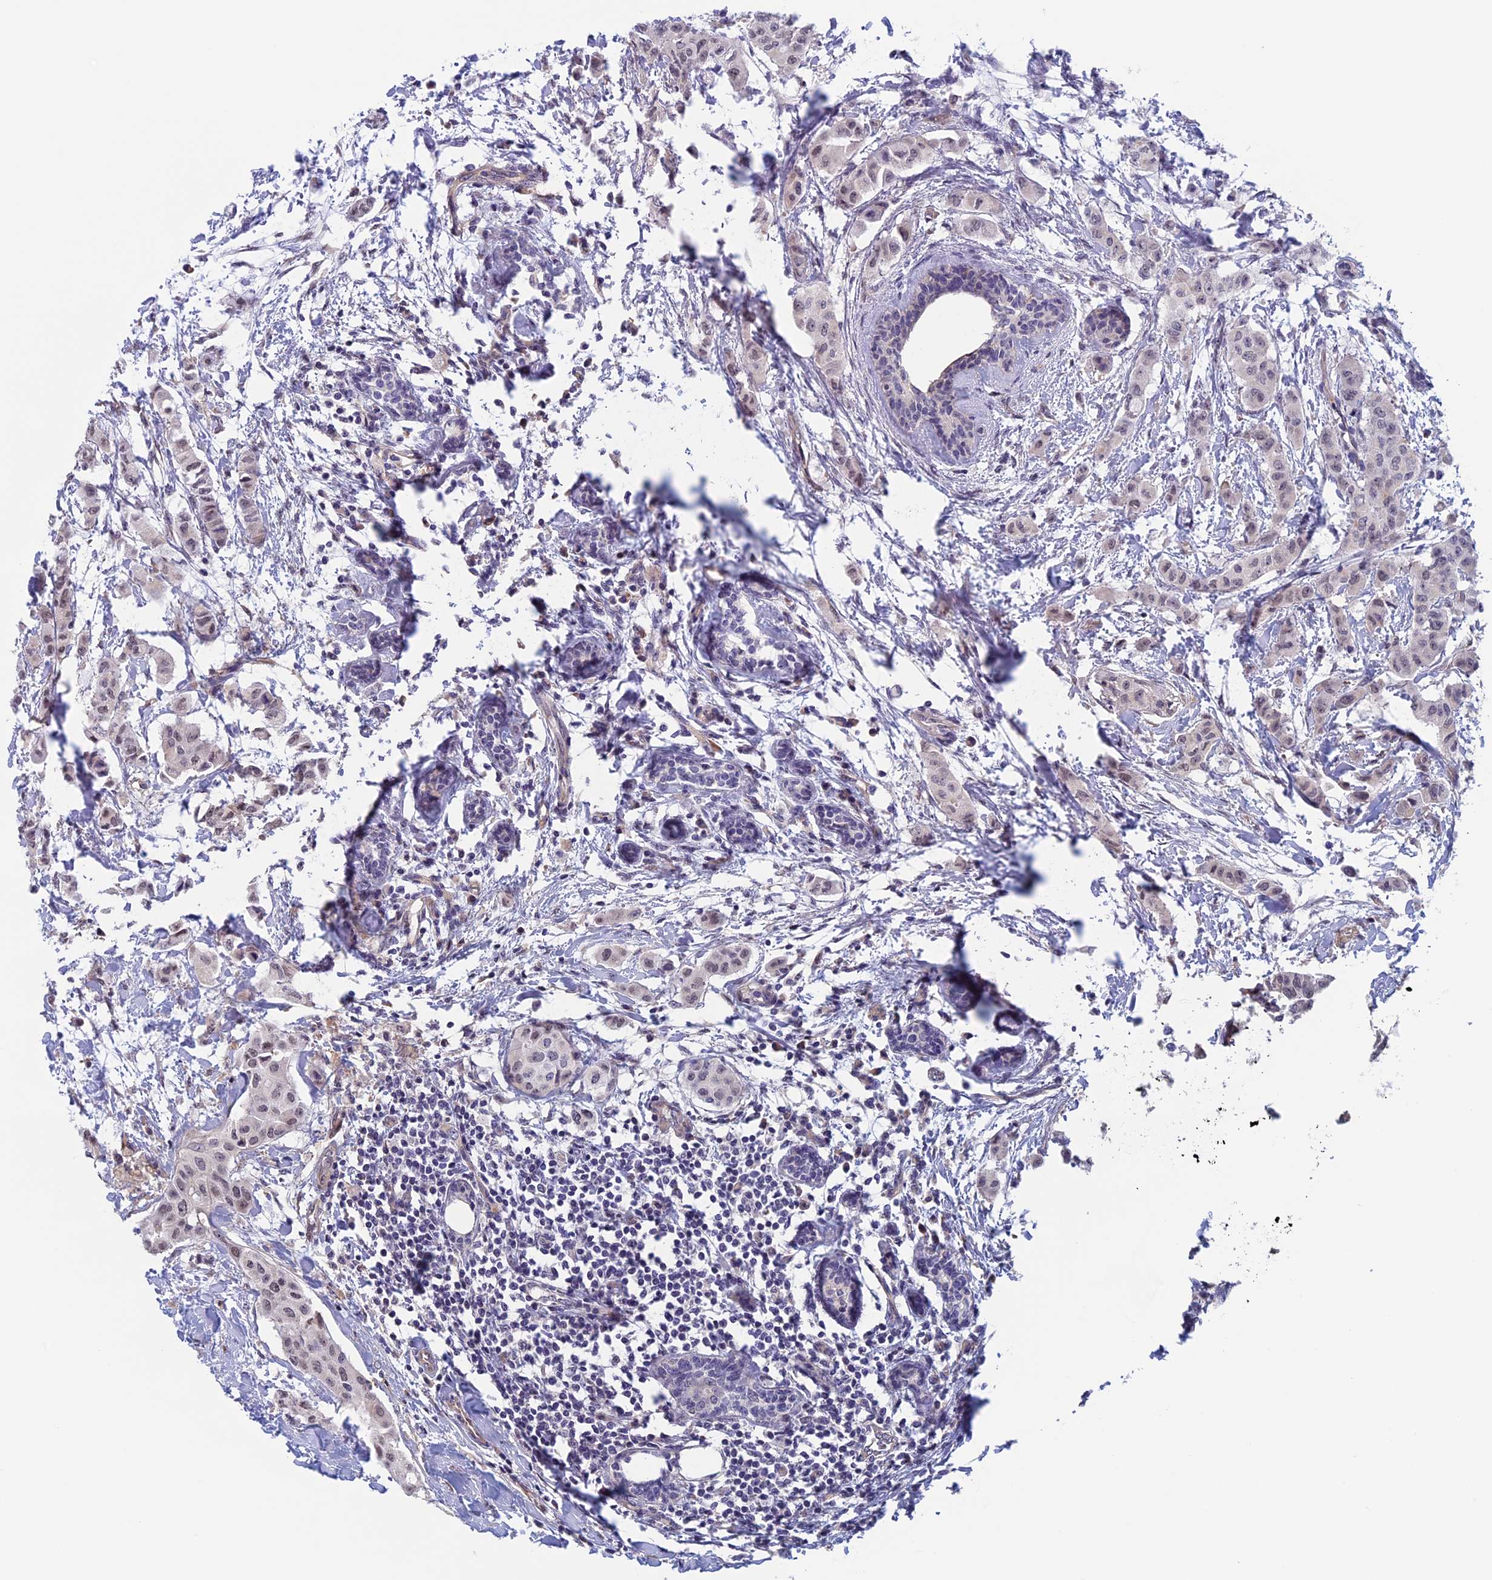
{"staining": {"intensity": "weak", "quantity": ">75%", "location": "nuclear"}, "tissue": "breast cancer", "cell_type": "Tumor cells", "image_type": "cancer", "snomed": [{"axis": "morphology", "description": "Duct carcinoma"}, {"axis": "topography", "description": "Breast"}], "caption": "Breast infiltrating ductal carcinoma stained with a protein marker shows weak staining in tumor cells.", "gene": "SLC1A6", "patient": {"sex": "female", "age": 40}}